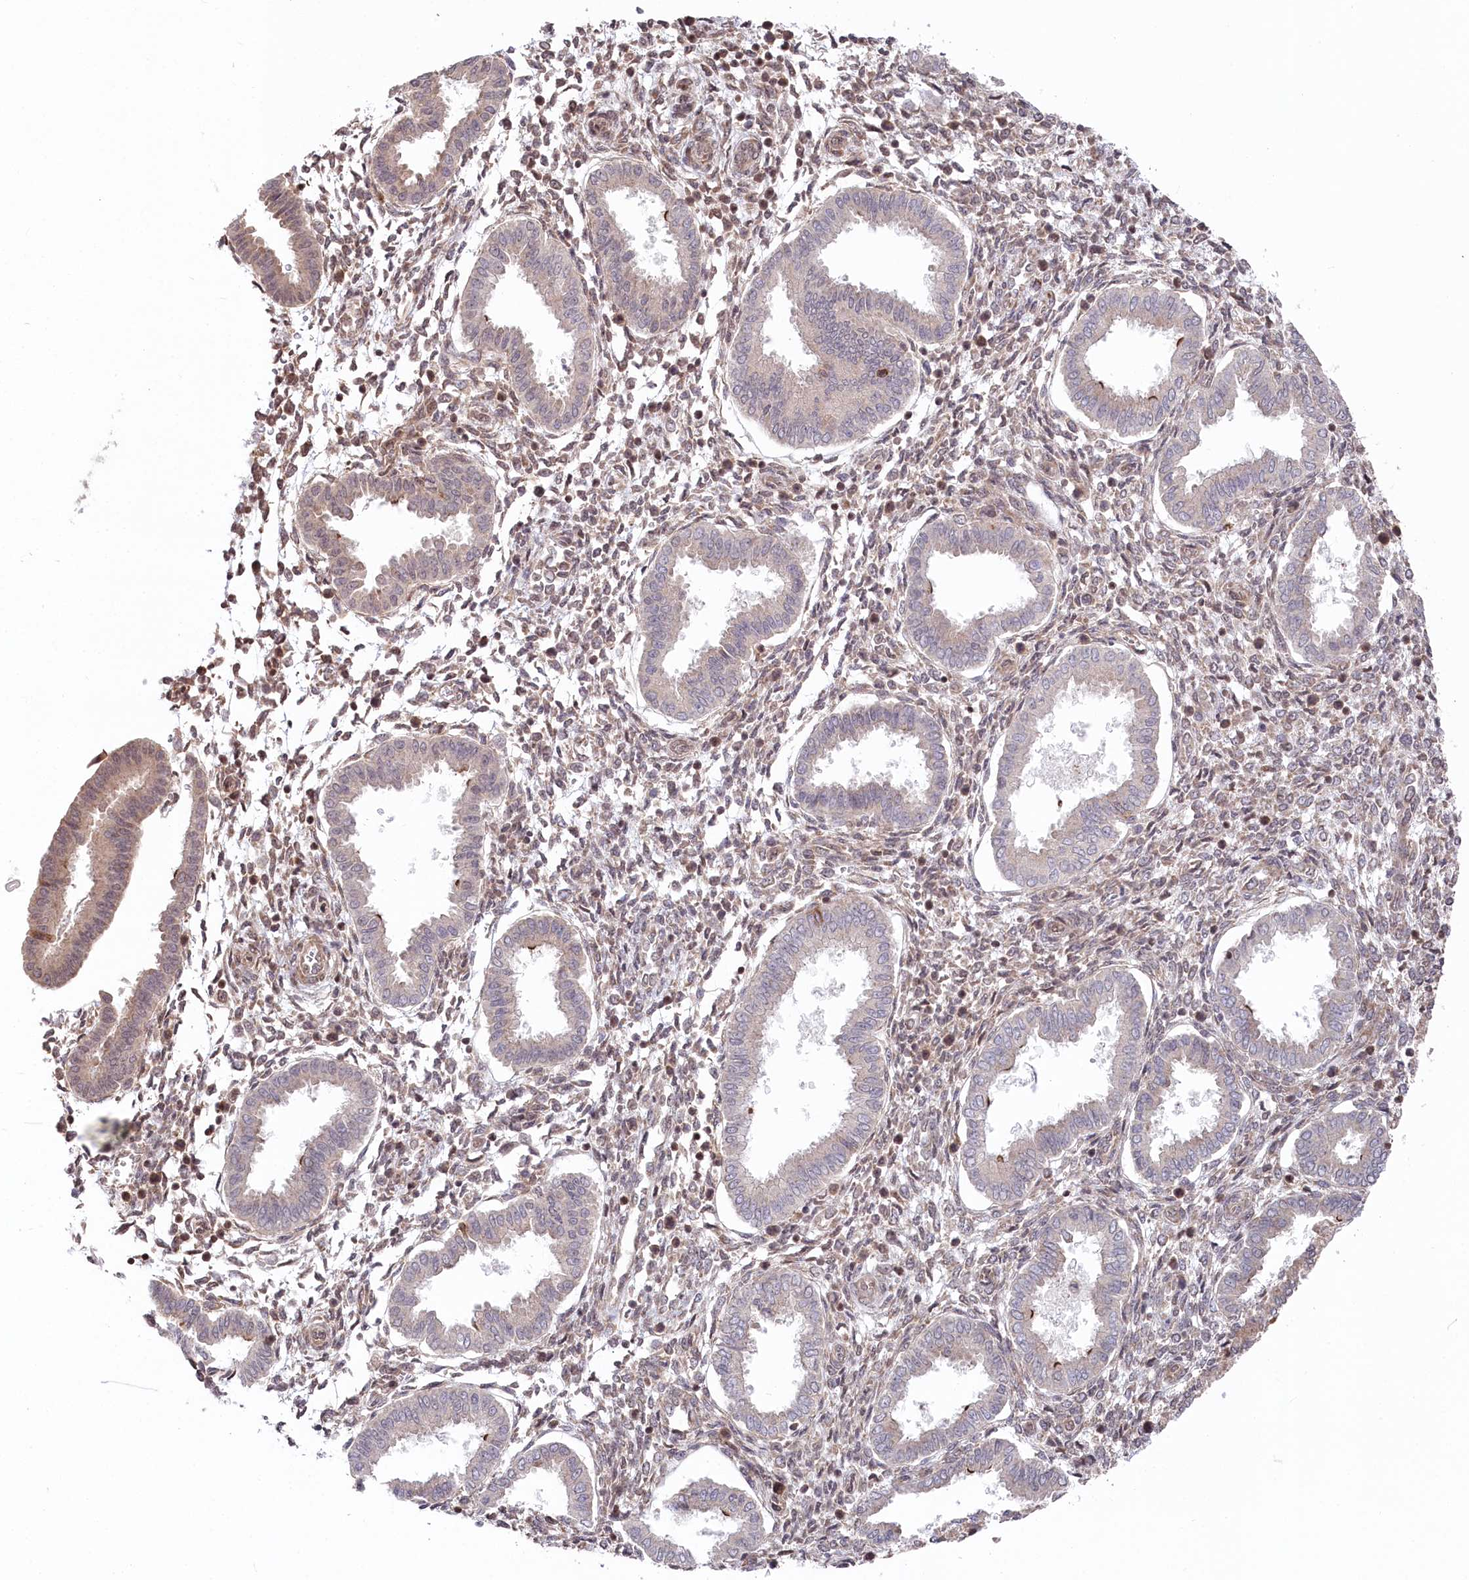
{"staining": {"intensity": "weak", "quantity": "25%-75%", "location": "nuclear"}, "tissue": "endometrium", "cell_type": "Cells in endometrial stroma", "image_type": "normal", "snomed": [{"axis": "morphology", "description": "Normal tissue, NOS"}, {"axis": "topography", "description": "Endometrium"}], "caption": "The micrograph exhibits staining of normal endometrium, revealing weak nuclear protein staining (brown color) within cells in endometrial stroma.", "gene": "CGGBP1", "patient": {"sex": "female", "age": 24}}